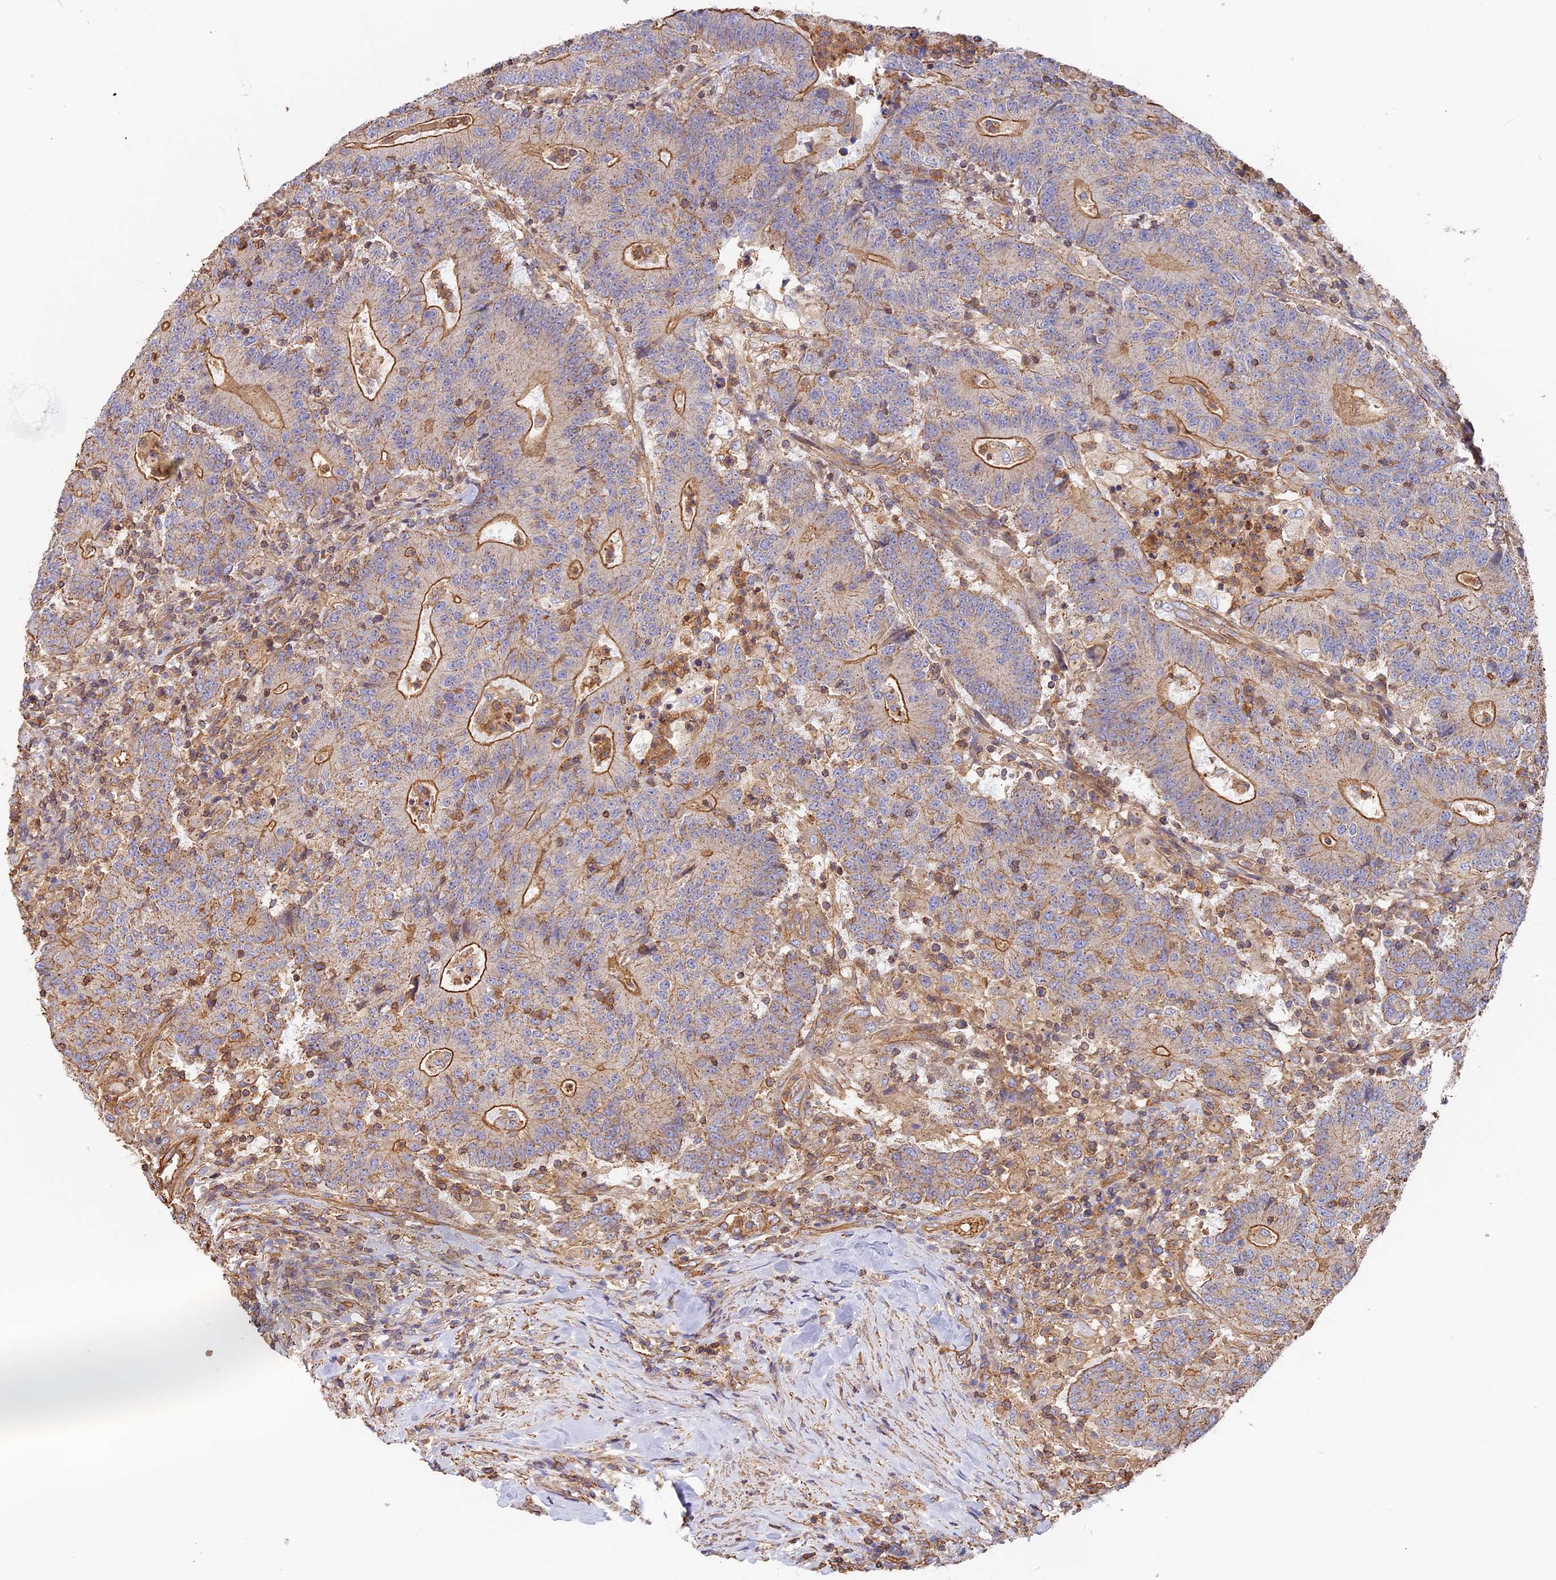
{"staining": {"intensity": "moderate", "quantity": "25%-75%", "location": "cytoplasmic/membranous"}, "tissue": "colorectal cancer", "cell_type": "Tumor cells", "image_type": "cancer", "snomed": [{"axis": "morphology", "description": "Adenocarcinoma, NOS"}, {"axis": "topography", "description": "Colon"}], "caption": "A brown stain labels moderate cytoplasmic/membranous expression of a protein in human adenocarcinoma (colorectal) tumor cells. The protein of interest is shown in brown color, while the nuclei are stained blue.", "gene": "VPS18", "patient": {"sex": "female", "age": 75}}